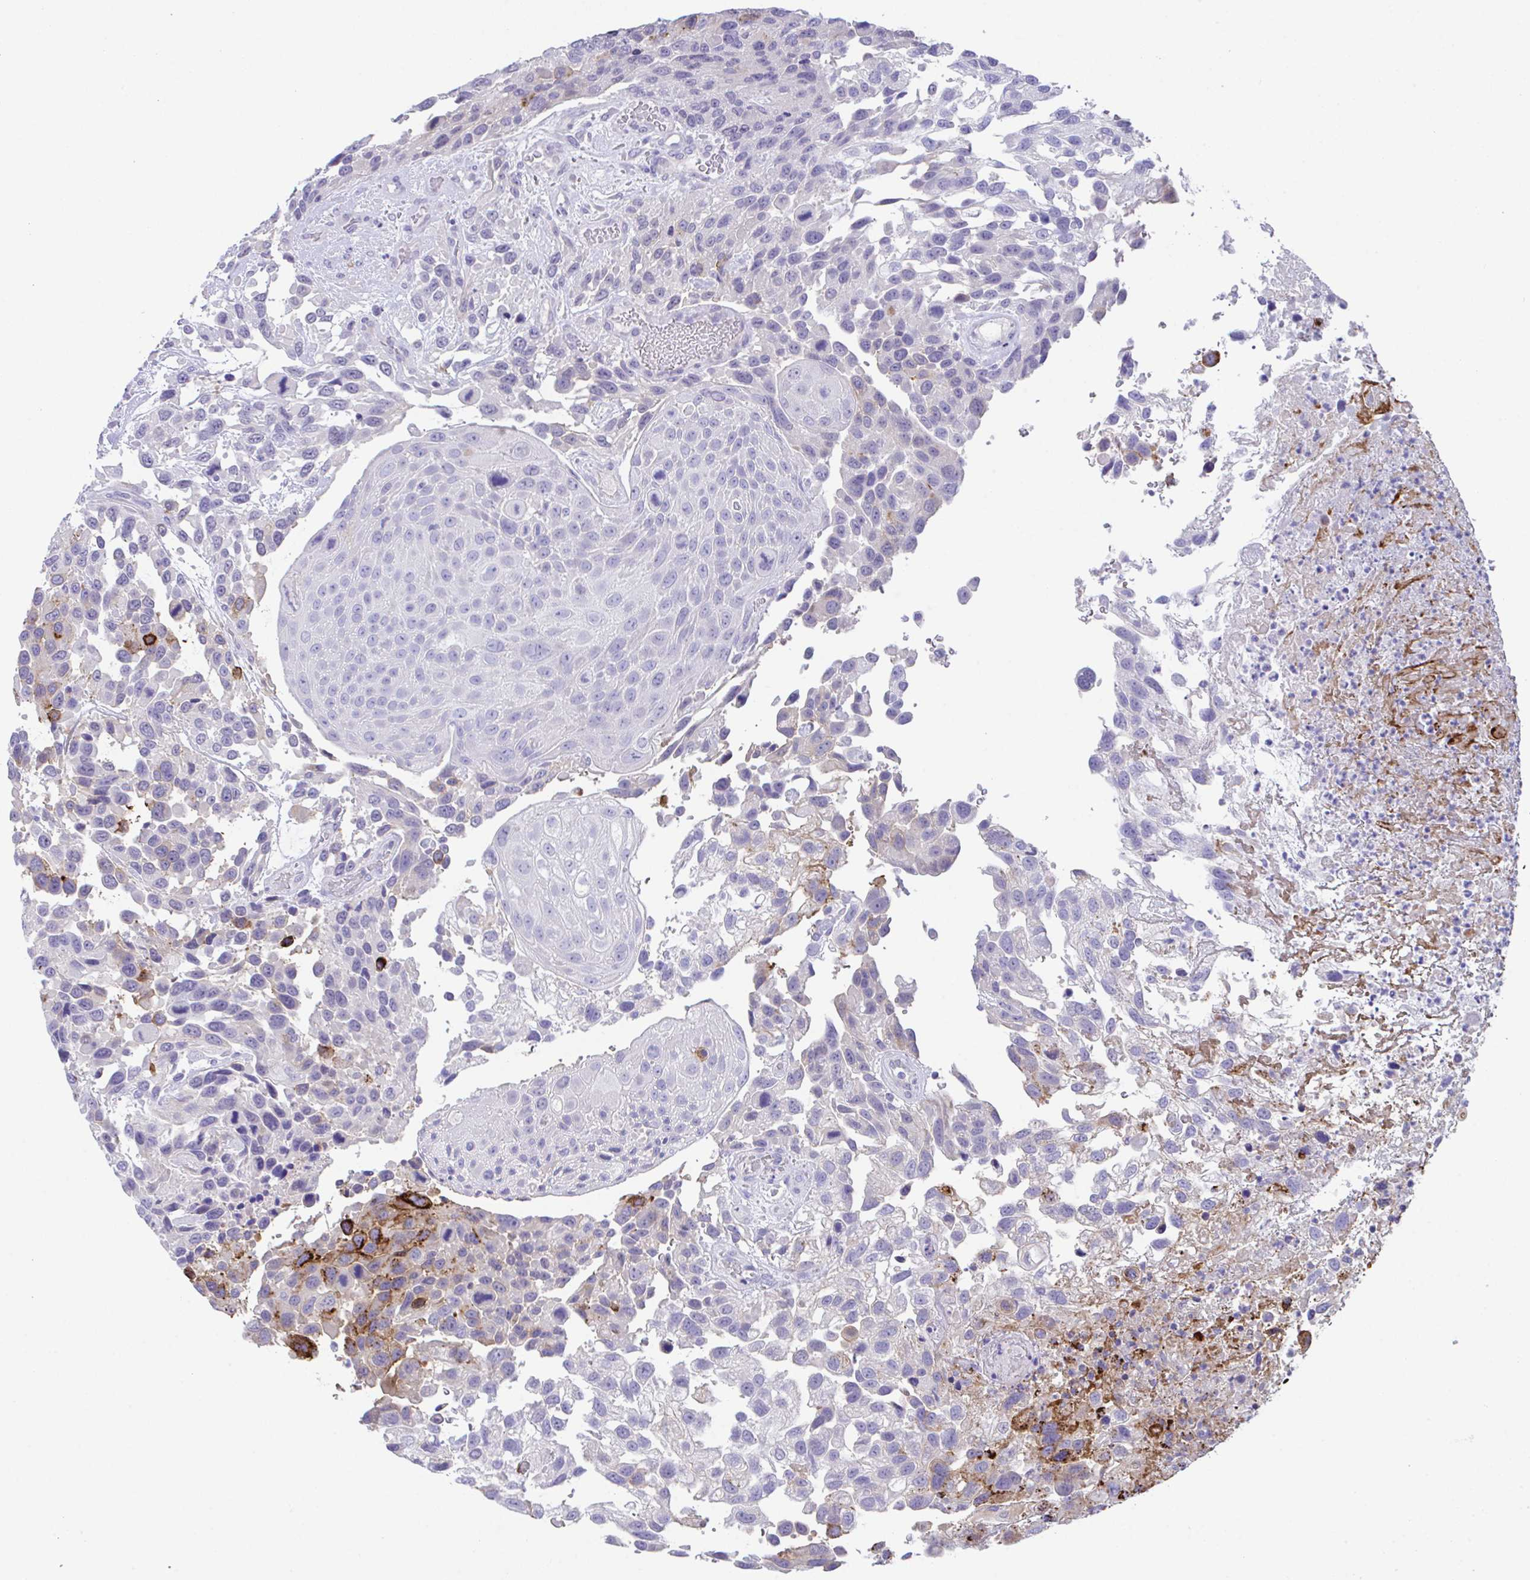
{"staining": {"intensity": "strong", "quantity": "25%-75%", "location": "cytoplasmic/membranous"}, "tissue": "urothelial cancer", "cell_type": "Tumor cells", "image_type": "cancer", "snomed": [{"axis": "morphology", "description": "Urothelial carcinoma, High grade"}, {"axis": "topography", "description": "Urinary bladder"}], "caption": "The immunohistochemical stain labels strong cytoplasmic/membranous expression in tumor cells of urothelial carcinoma (high-grade) tissue.", "gene": "HACD4", "patient": {"sex": "female", "age": 70}}